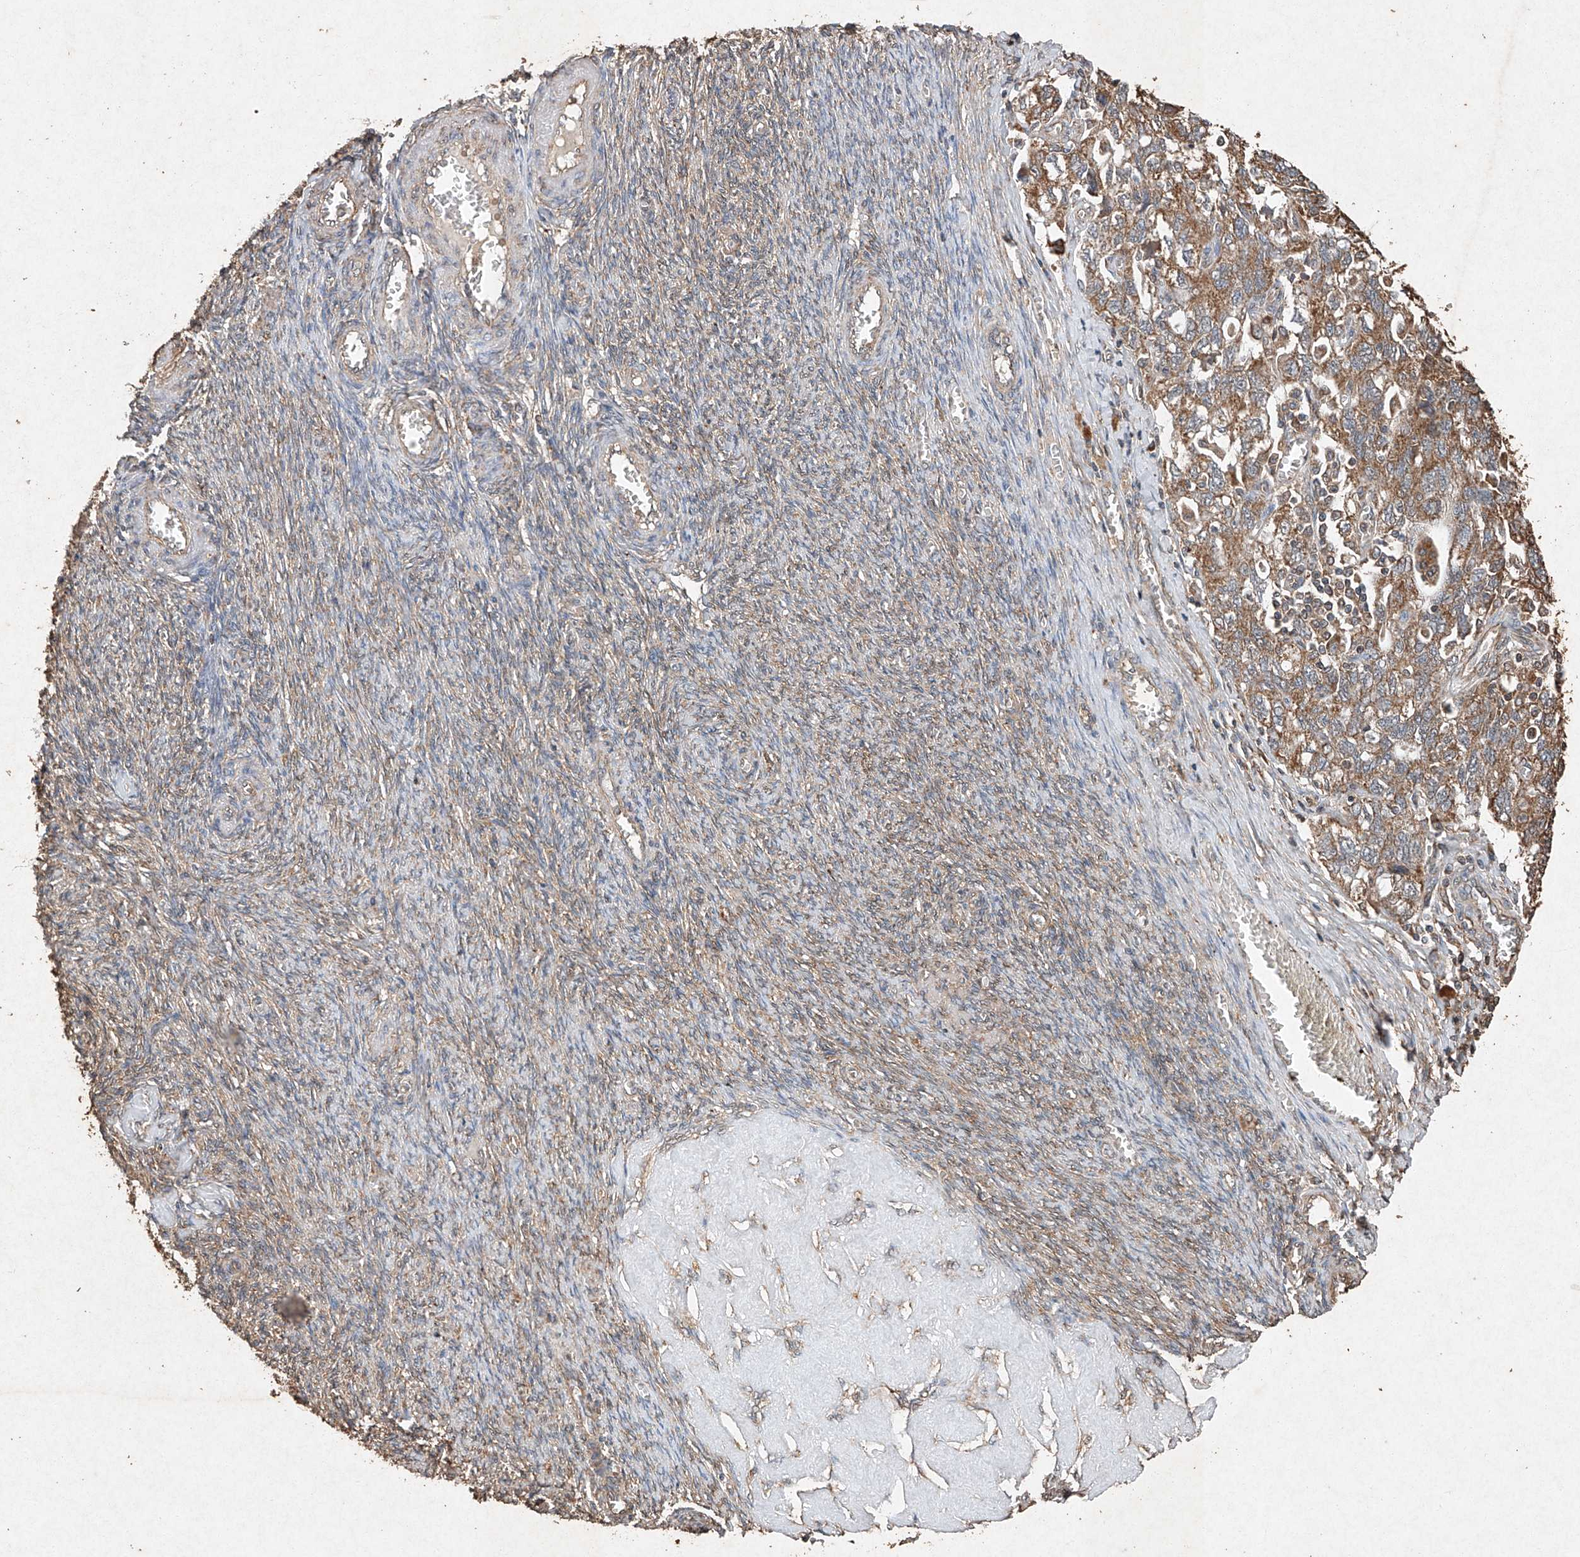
{"staining": {"intensity": "moderate", "quantity": ">75%", "location": "cytoplasmic/membranous"}, "tissue": "ovarian cancer", "cell_type": "Tumor cells", "image_type": "cancer", "snomed": [{"axis": "morphology", "description": "Carcinoma, NOS"}, {"axis": "morphology", "description": "Cystadenocarcinoma, serous, NOS"}, {"axis": "topography", "description": "Ovary"}], "caption": "Human ovarian cancer (carcinoma) stained with a protein marker displays moderate staining in tumor cells.", "gene": "STK3", "patient": {"sex": "female", "age": 69}}